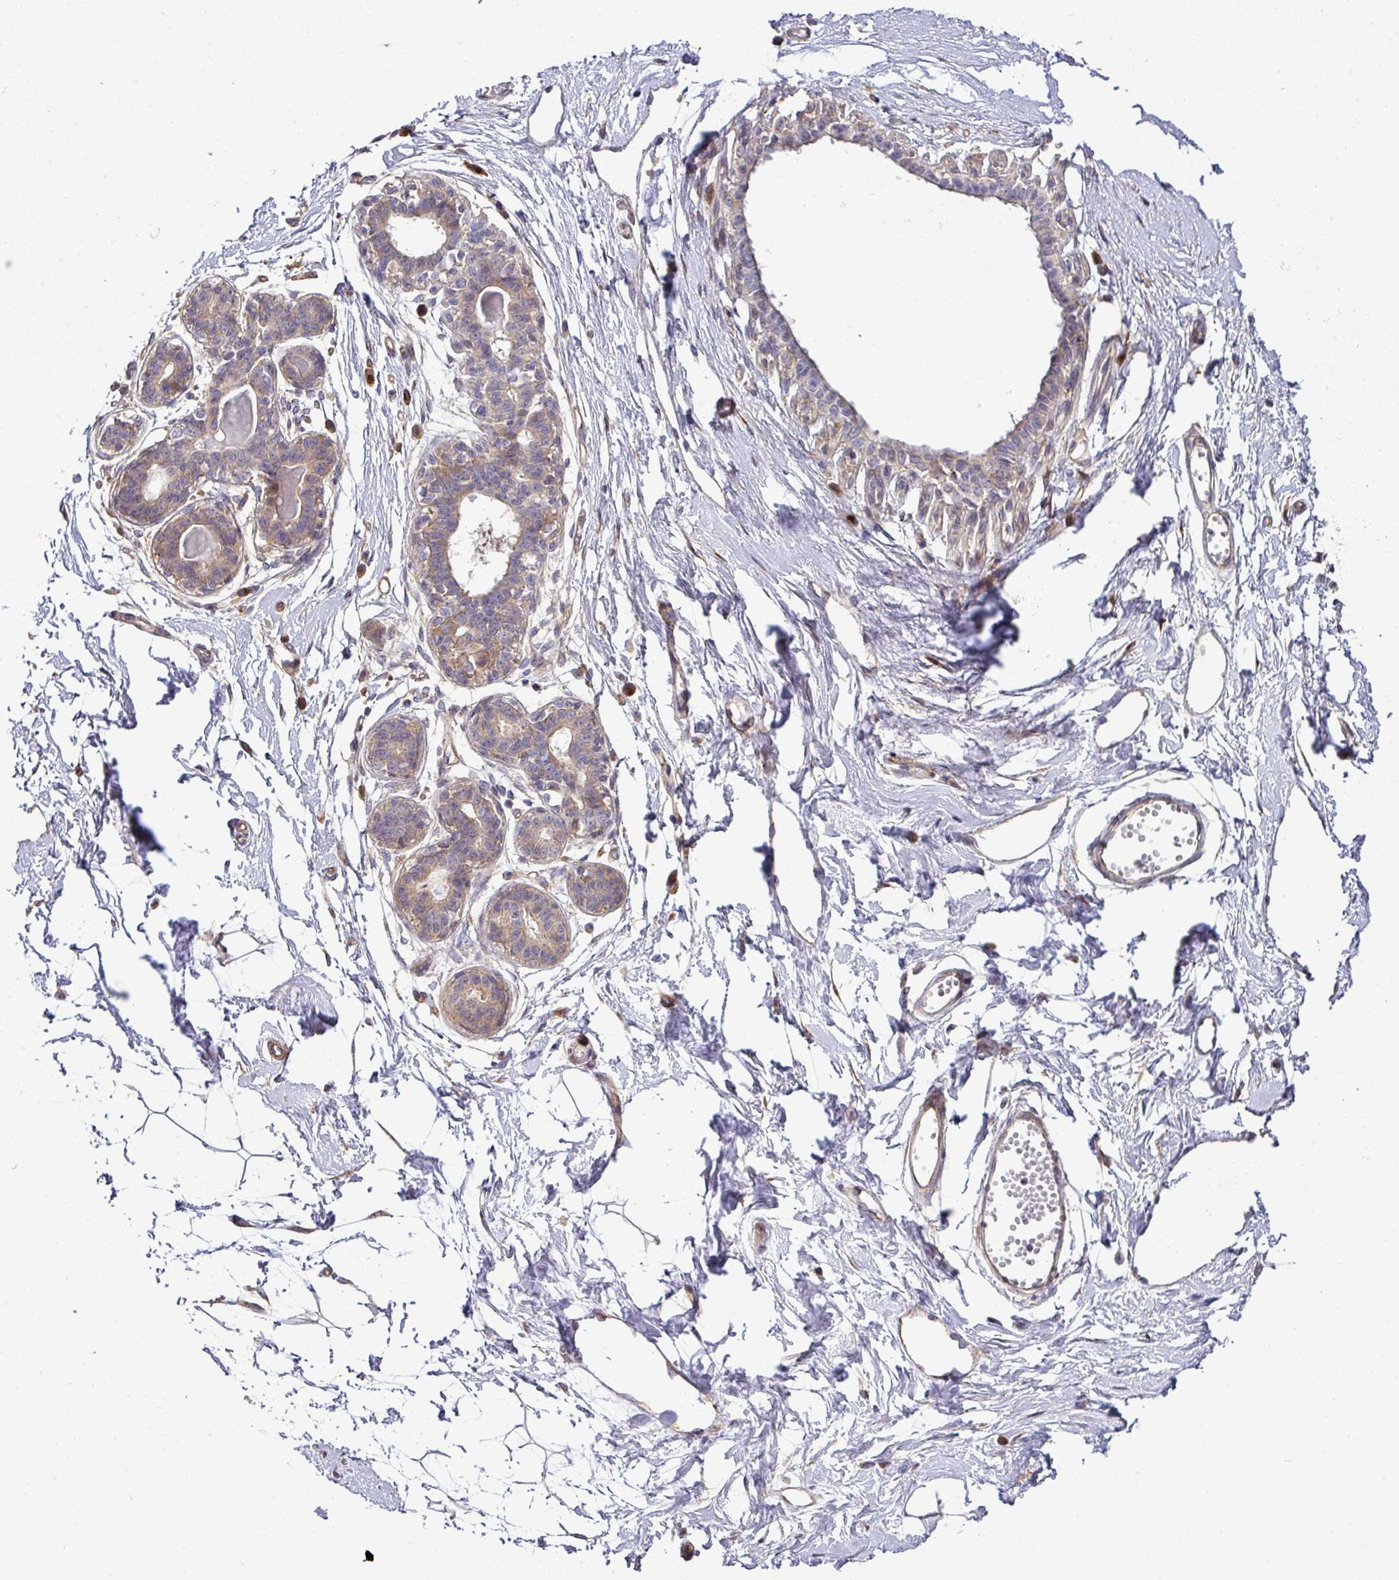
{"staining": {"intensity": "moderate", "quantity": "25%-75%", "location": "cytoplasmic/membranous"}, "tissue": "breast", "cell_type": "Adipocytes", "image_type": "normal", "snomed": [{"axis": "morphology", "description": "Normal tissue, NOS"}, {"axis": "topography", "description": "Breast"}], "caption": "Breast was stained to show a protein in brown. There is medium levels of moderate cytoplasmic/membranous positivity in about 25%-75% of adipocytes.", "gene": "TIMMDC1", "patient": {"sex": "female", "age": 45}}